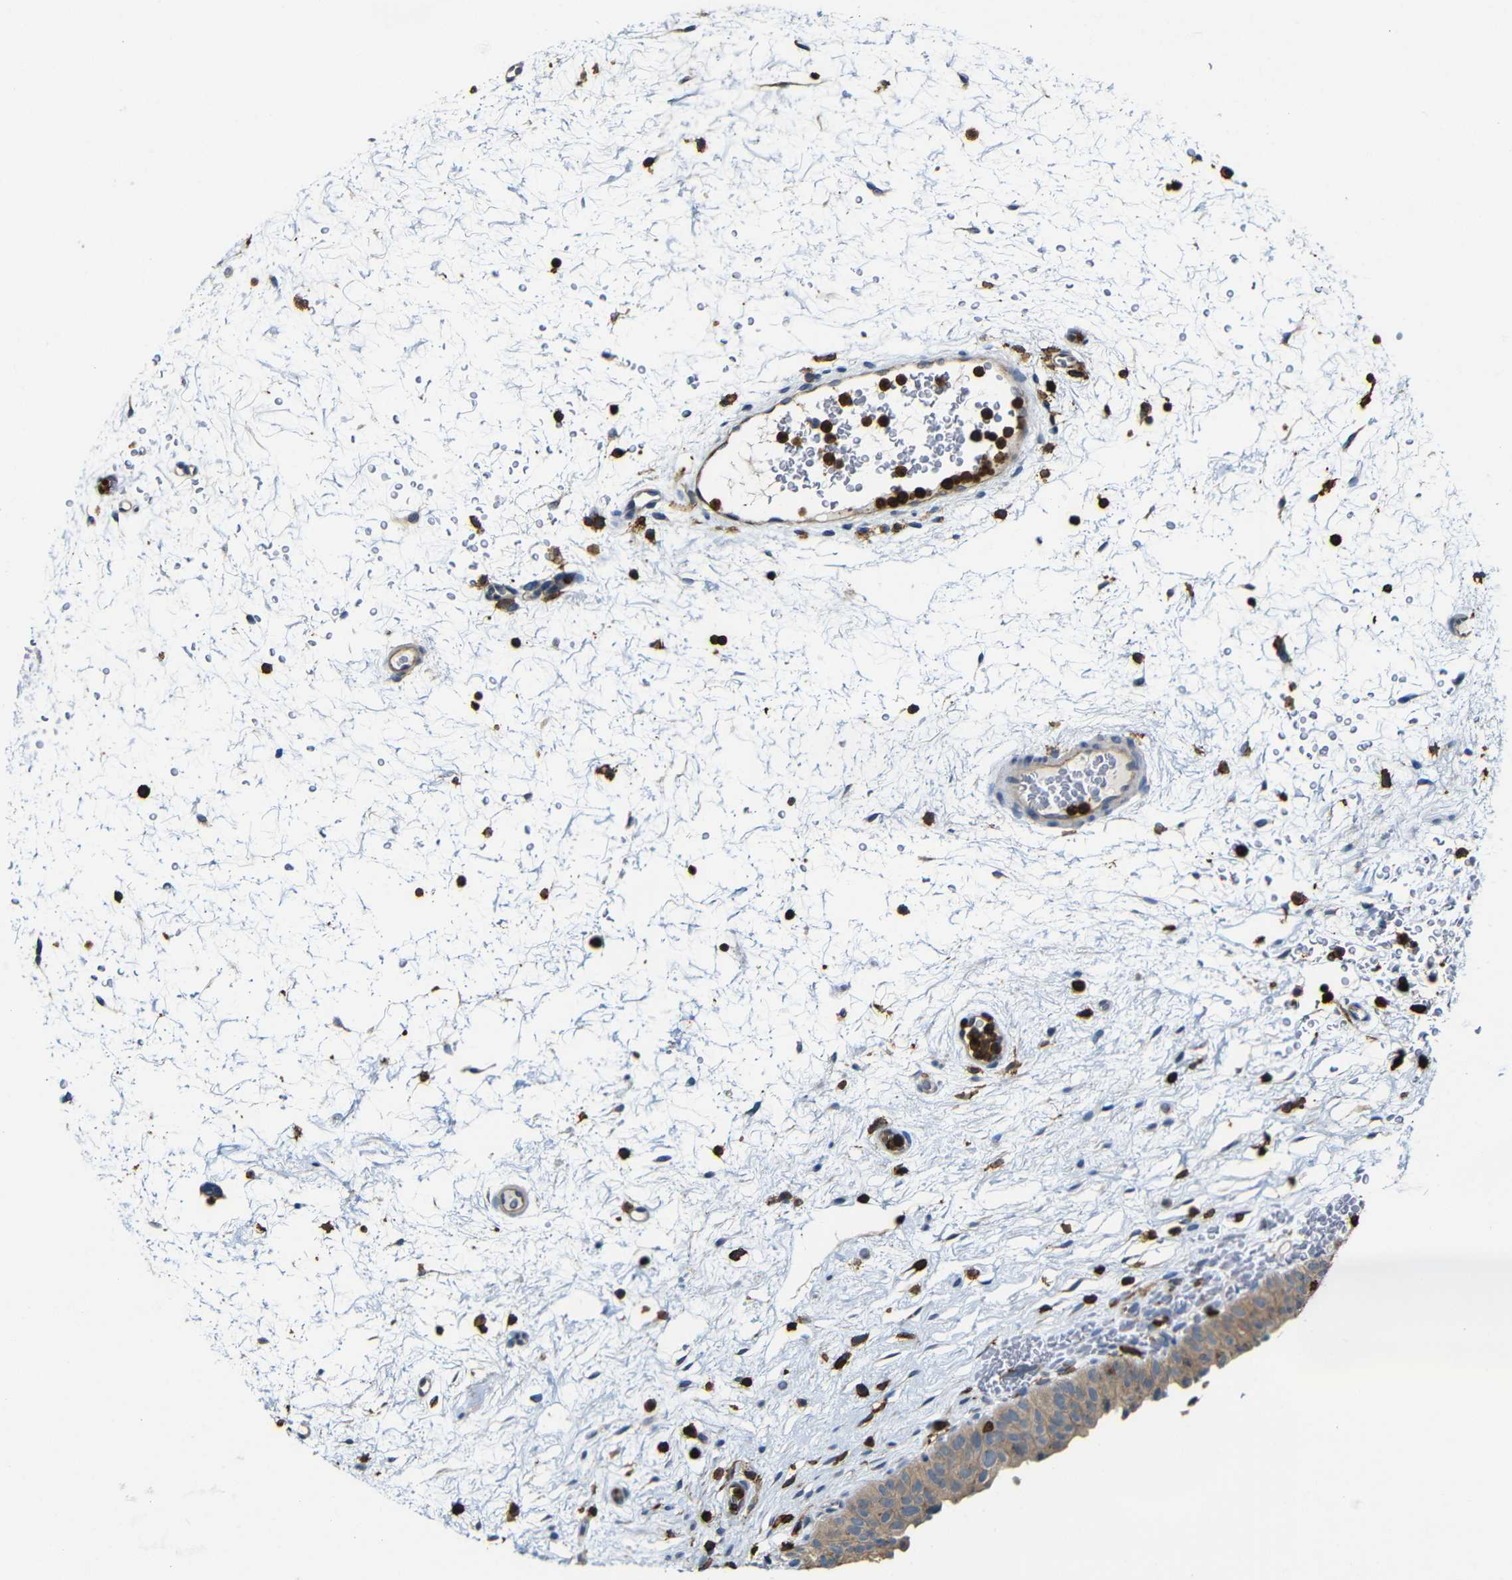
{"staining": {"intensity": "moderate", "quantity": ">75%", "location": "cytoplasmic/membranous"}, "tissue": "urinary bladder", "cell_type": "Urothelial cells", "image_type": "normal", "snomed": [{"axis": "morphology", "description": "Normal tissue, NOS"}, {"axis": "topography", "description": "Urinary bladder"}], "caption": "Moderate cytoplasmic/membranous expression for a protein is present in approximately >75% of urothelial cells of normal urinary bladder using immunohistochemistry (IHC).", "gene": "P2RY12", "patient": {"sex": "male", "age": 46}}